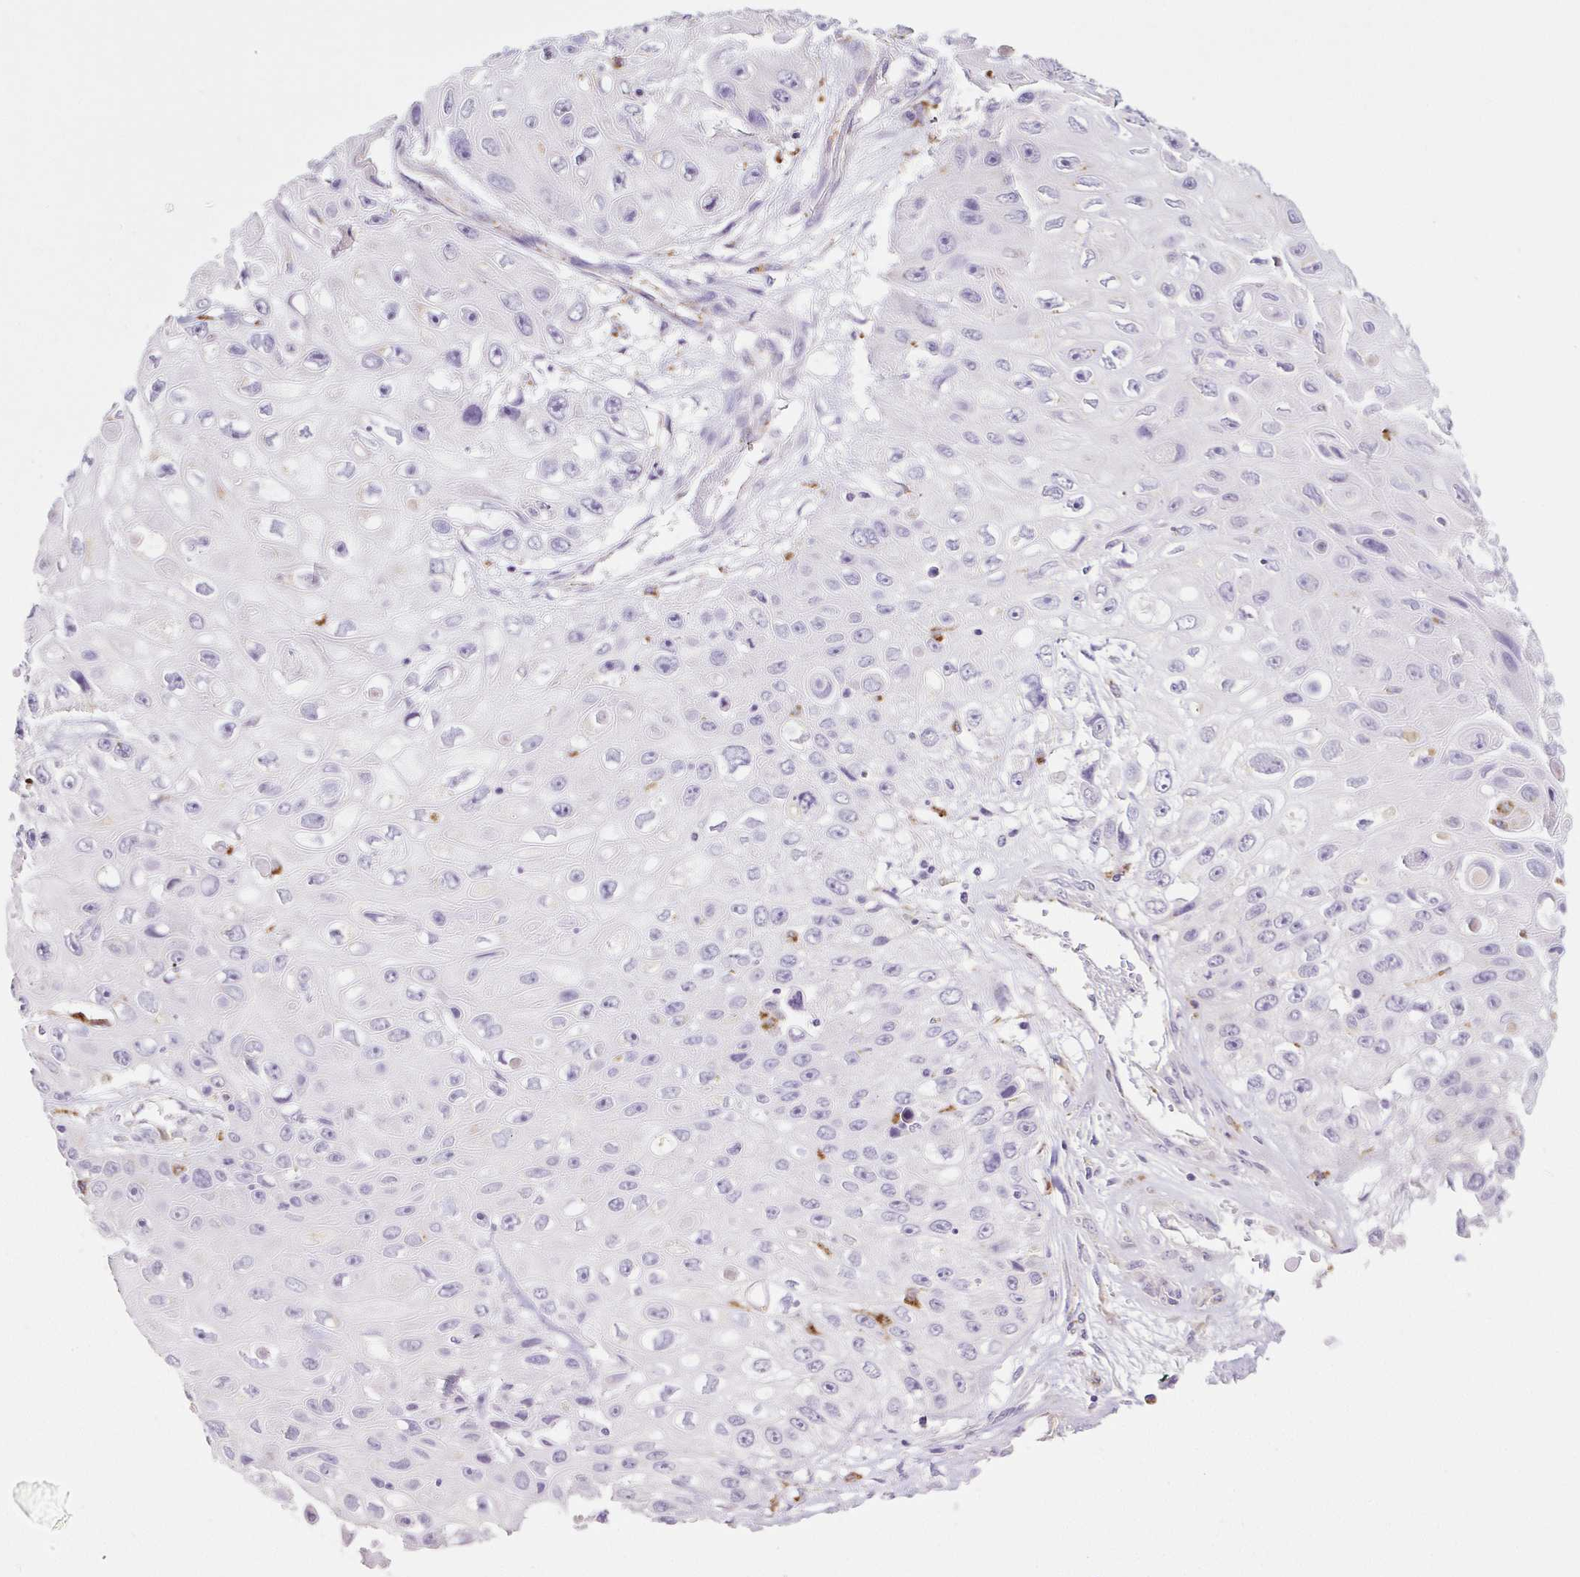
{"staining": {"intensity": "negative", "quantity": "none", "location": "none"}, "tissue": "skin cancer", "cell_type": "Tumor cells", "image_type": "cancer", "snomed": [{"axis": "morphology", "description": "Squamous cell carcinoma, NOS"}, {"axis": "topography", "description": "Skin"}], "caption": "The histopathology image displays no significant staining in tumor cells of skin cancer.", "gene": "LIPA", "patient": {"sex": "male", "age": 82}}